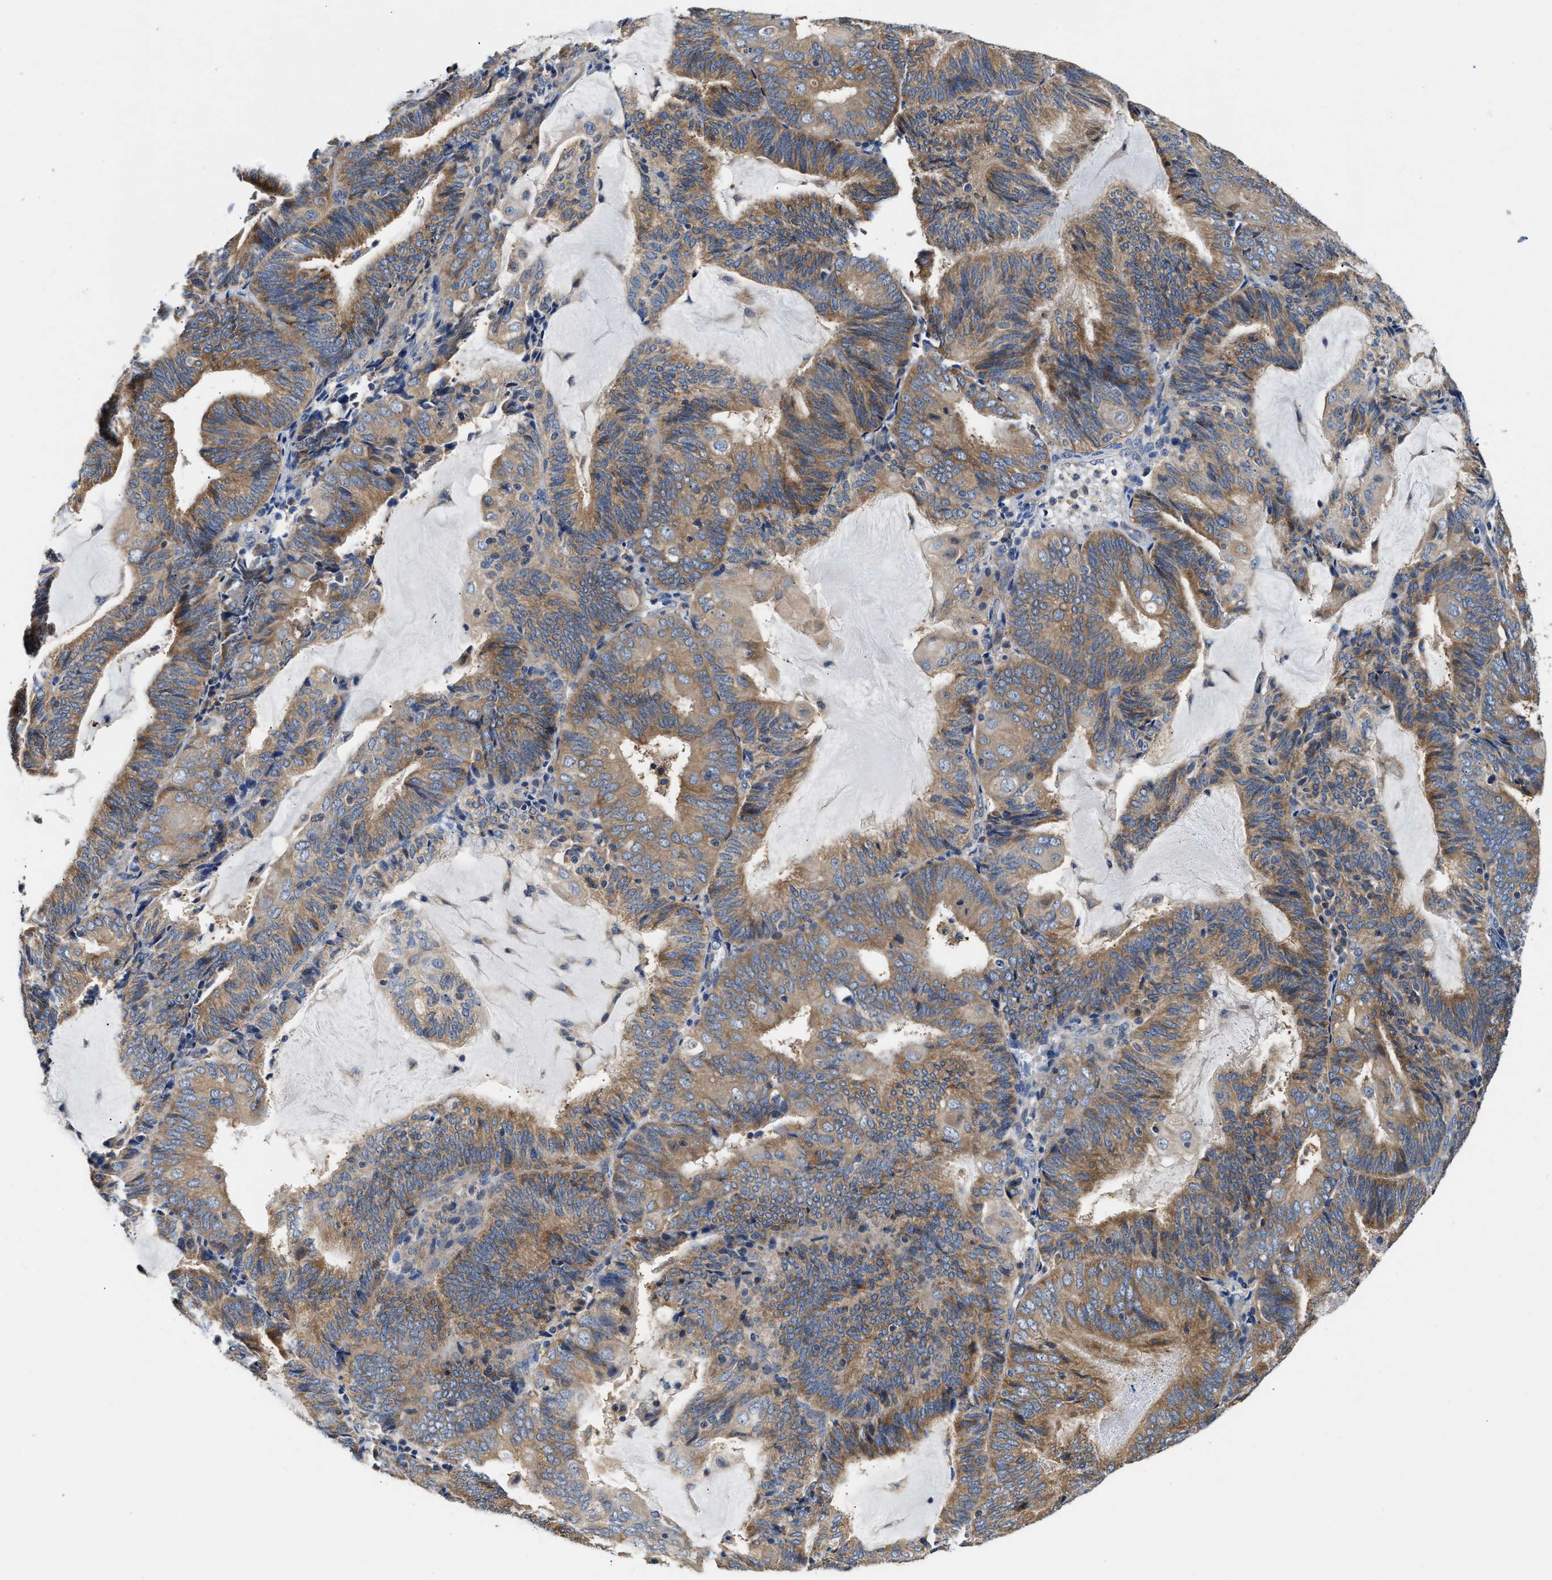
{"staining": {"intensity": "moderate", "quantity": "25%-75%", "location": "cytoplasmic/membranous"}, "tissue": "endometrial cancer", "cell_type": "Tumor cells", "image_type": "cancer", "snomed": [{"axis": "morphology", "description": "Adenocarcinoma, NOS"}, {"axis": "topography", "description": "Endometrium"}], "caption": "There is medium levels of moderate cytoplasmic/membranous positivity in tumor cells of endometrial cancer (adenocarcinoma), as demonstrated by immunohistochemical staining (brown color).", "gene": "FAM185A", "patient": {"sex": "female", "age": 81}}